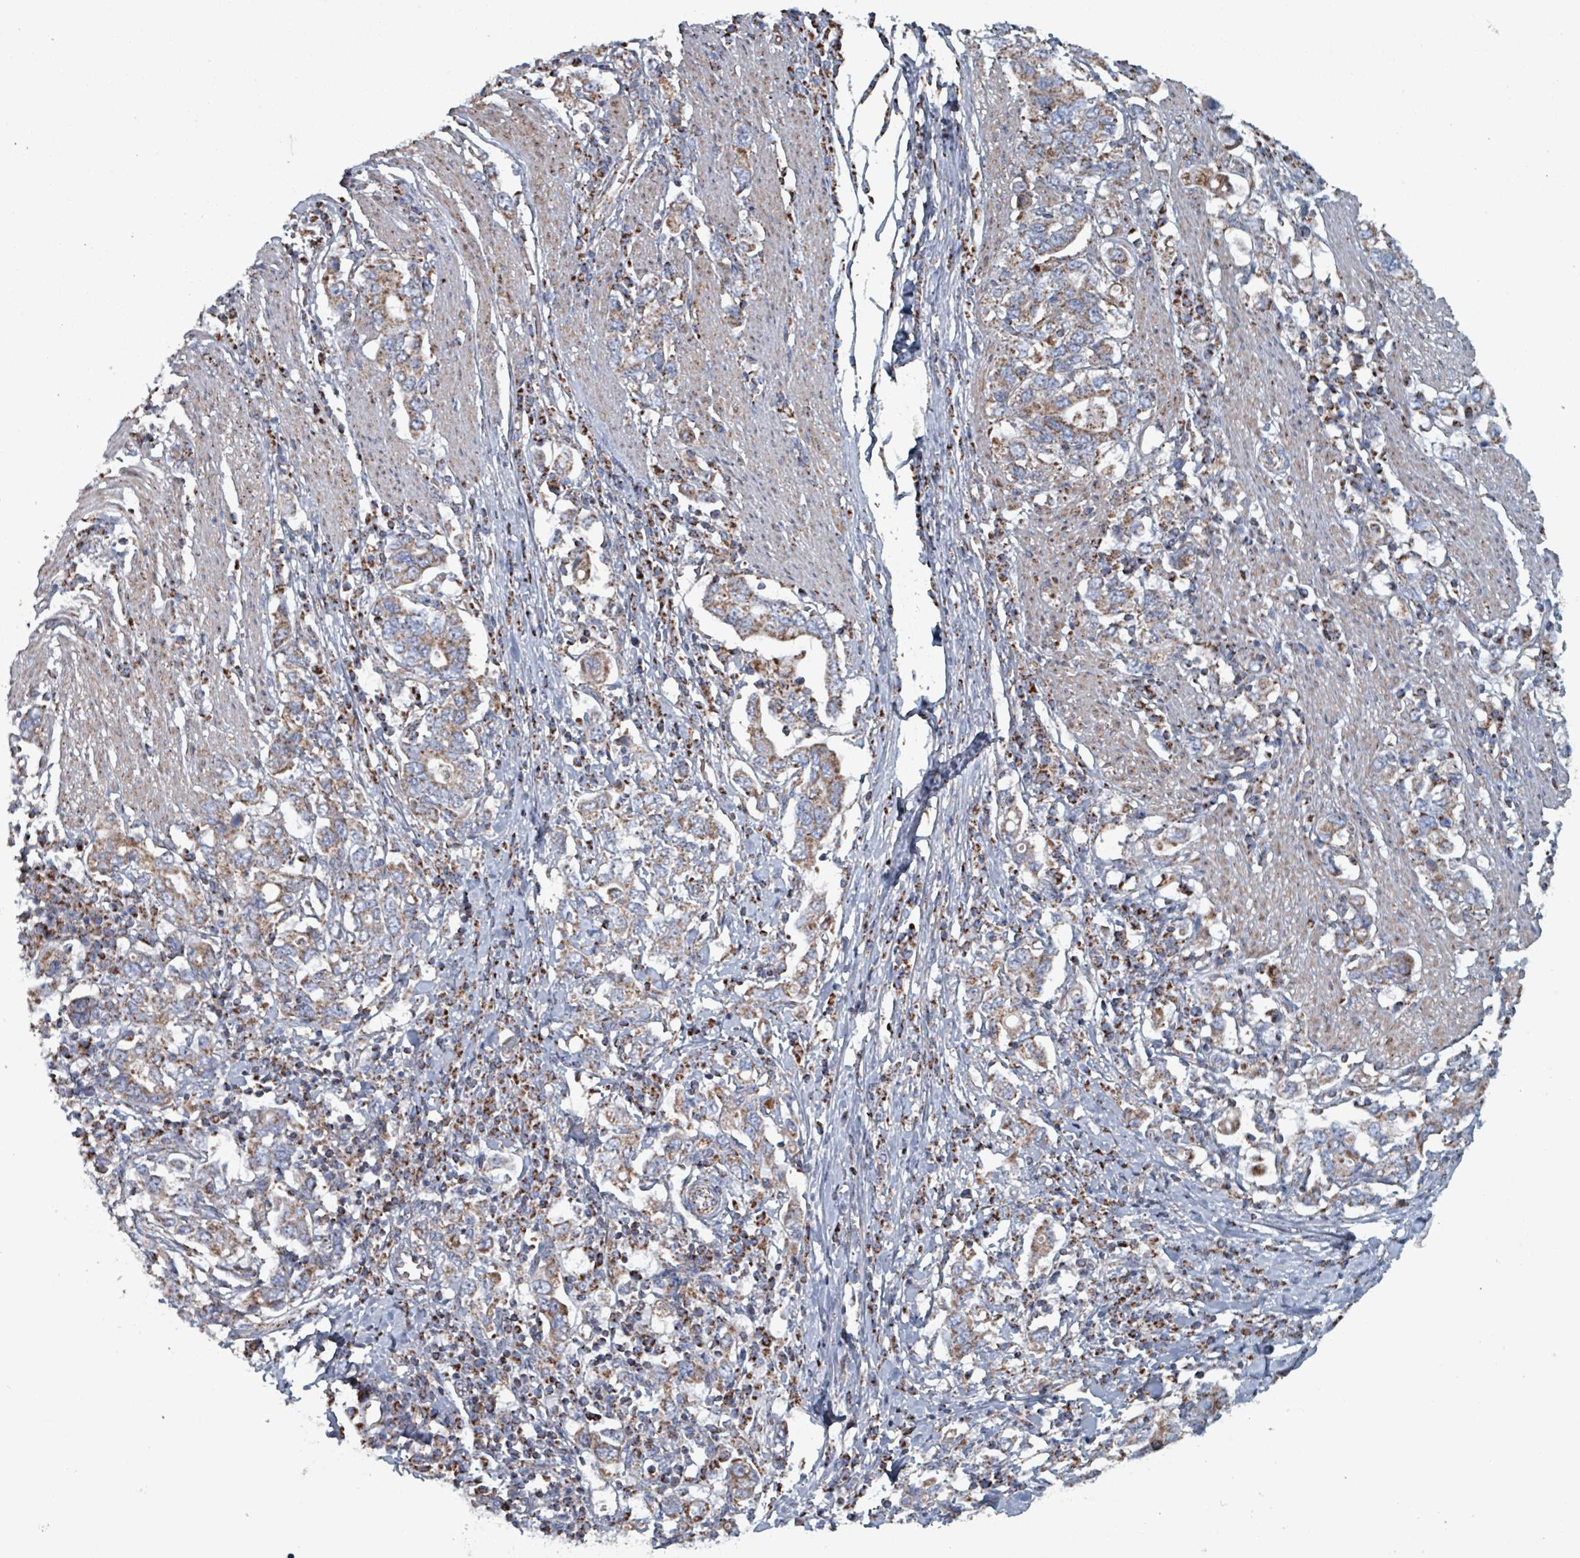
{"staining": {"intensity": "moderate", "quantity": ">75%", "location": "cytoplasmic/membranous"}, "tissue": "stomach cancer", "cell_type": "Tumor cells", "image_type": "cancer", "snomed": [{"axis": "morphology", "description": "Adenocarcinoma, NOS"}, {"axis": "topography", "description": "Stomach, upper"}, {"axis": "topography", "description": "Stomach"}], "caption": "Protein expression analysis of stomach adenocarcinoma exhibits moderate cytoplasmic/membranous positivity in approximately >75% of tumor cells.", "gene": "ABHD18", "patient": {"sex": "male", "age": 62}}